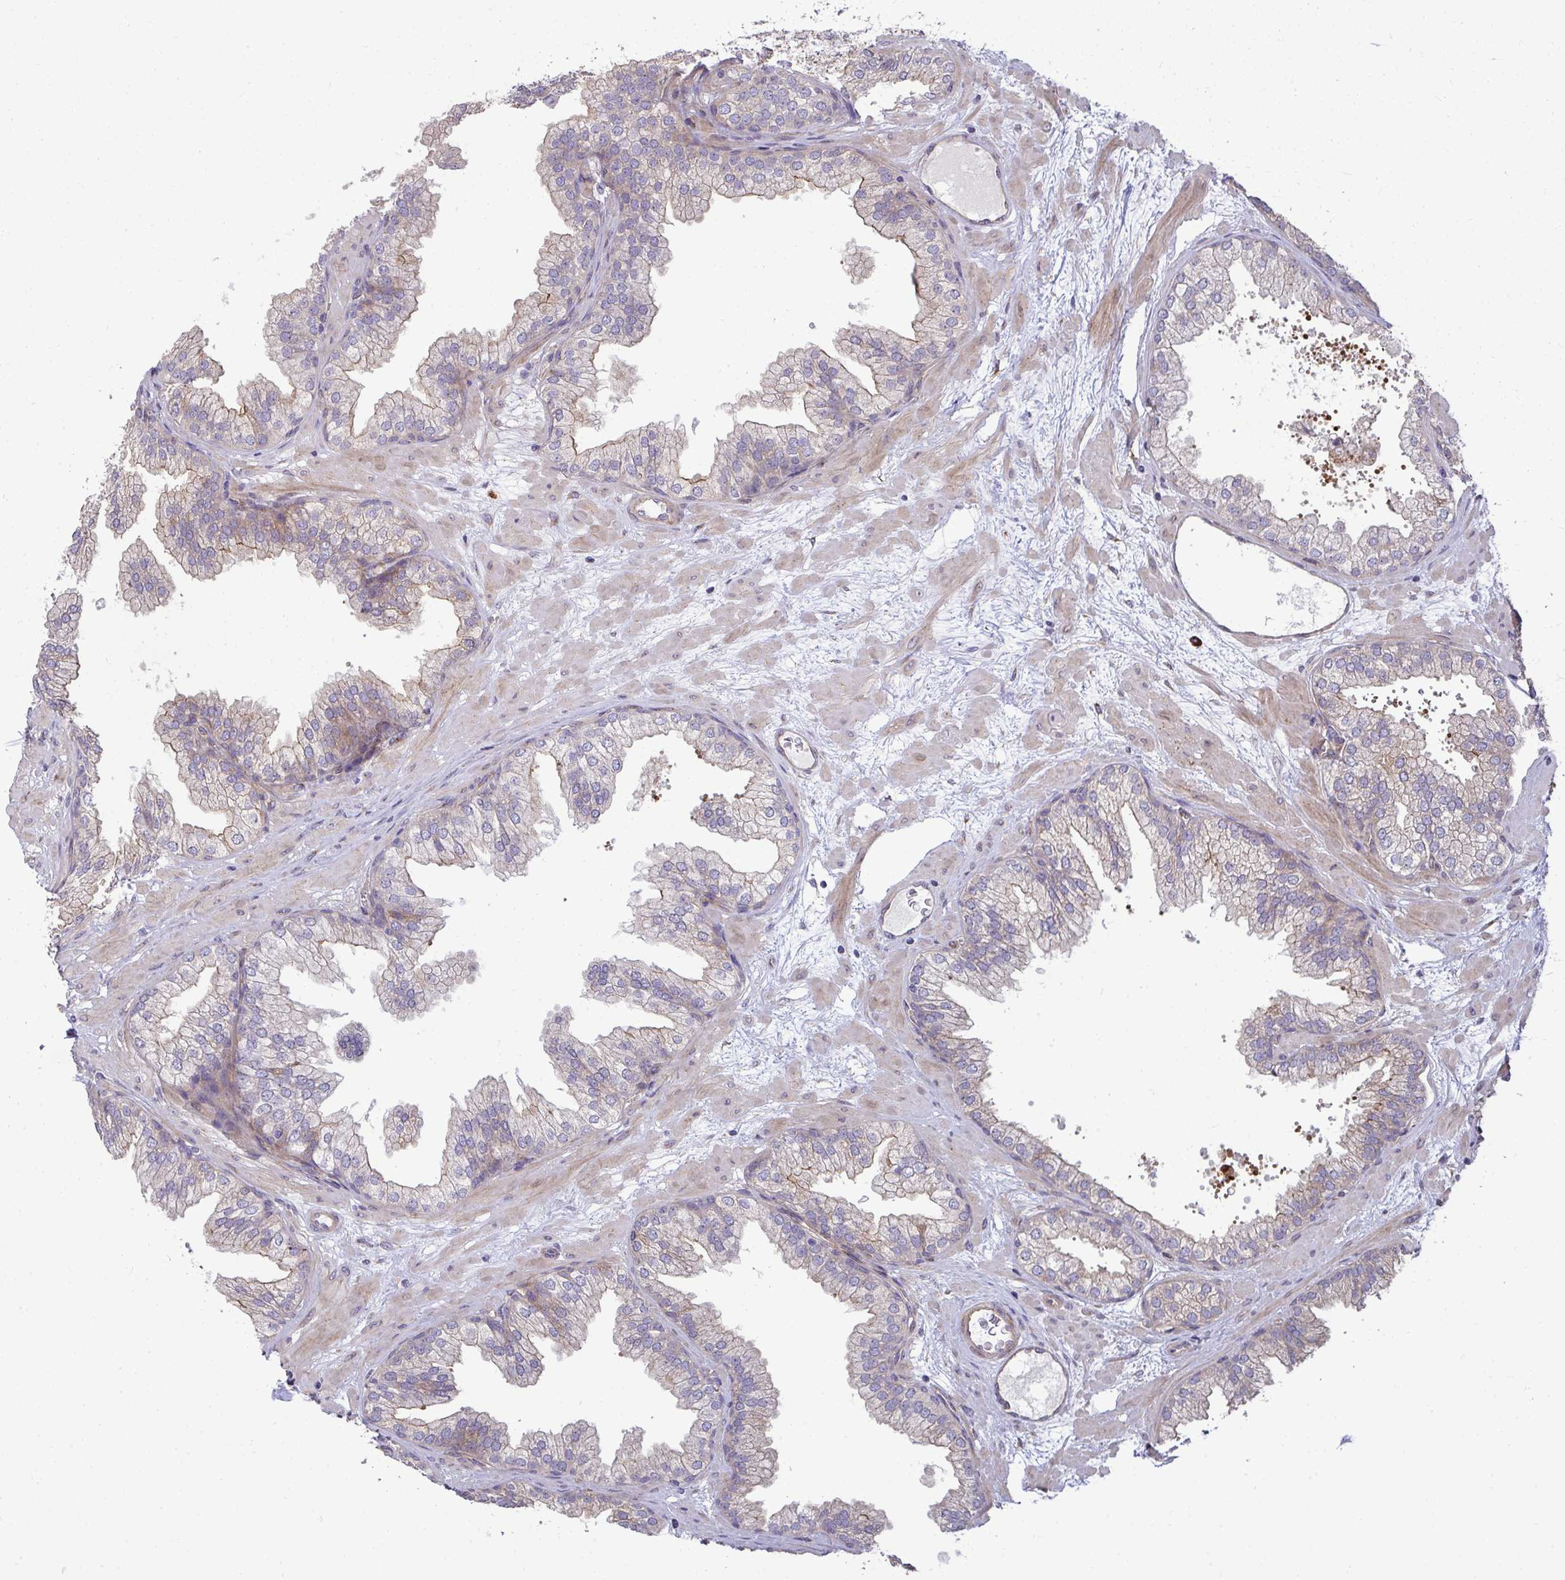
{"staining": {"intensity": "negative", "quantity": "none", "location": "none"}, "tissue": "prostate", "cell_type": "Glandular cells", "image_type": "normal", "snomed": [{"axis": "morphology", "description": "Normal tissue, NOS"}, {"axis": "topography", "description": "Prostate"}], "caption": "IHC image of benign human prostate stained for a protein (brown), which demonstrates no staining in glandular cells. (DAB (3,3'-diaminobenzidine) immunohistochemistry (IHC), high magnification).", "gene": "SH2D1B", "patient": {"sex": "male", "age": 37}}